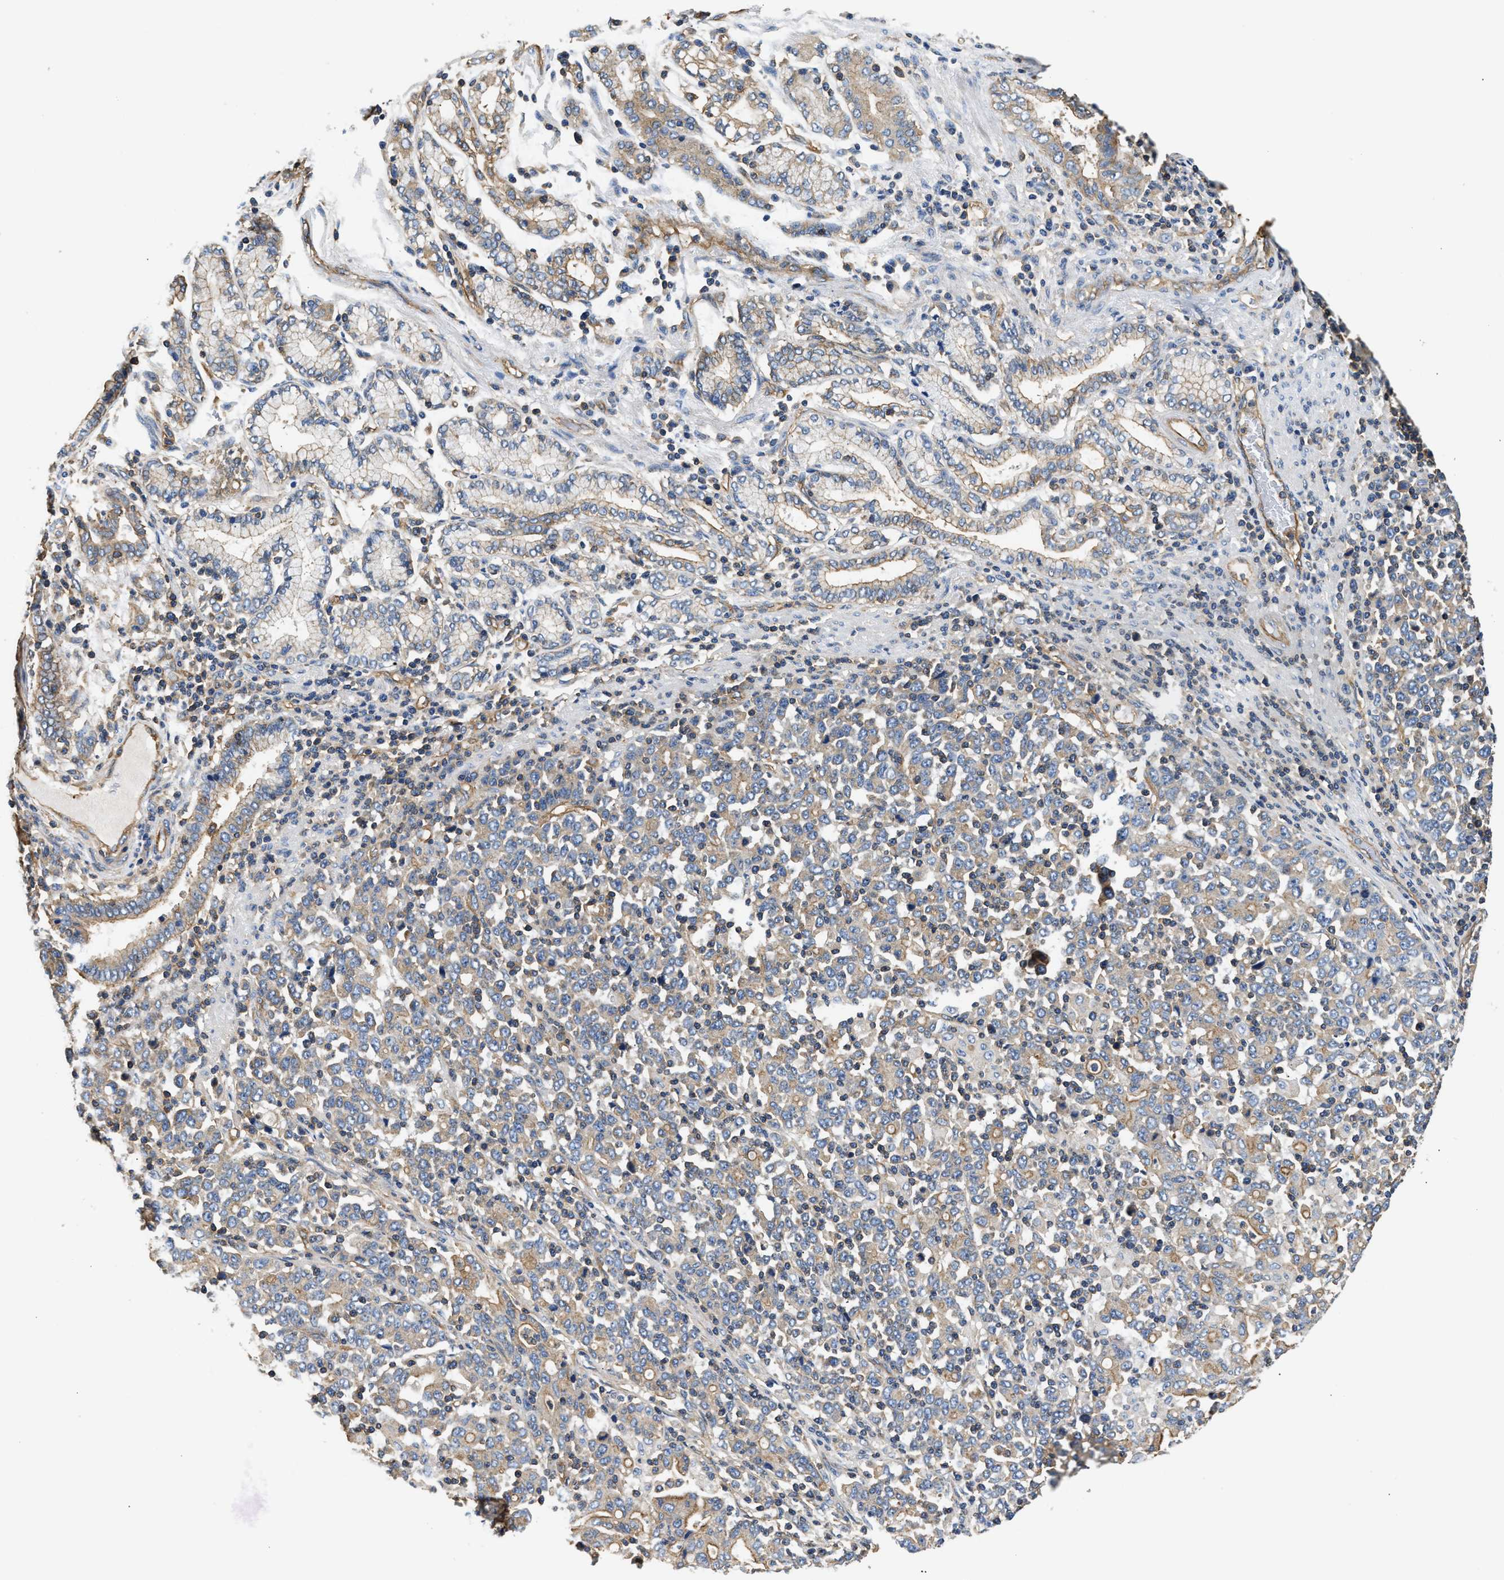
{"staining": {"intensity": "weak", "quantity": "25%-75%", "location": "cytoplasmic/membranous"}, "tissue": "stomach cancer", "cell_type": "Tumor cells", "image_type": "cancer", "snomed": [{"axis": "morphology", "description": "Adenocarcinoma, NOS"}, {"axis": "topography", "description": "Stomach, upper"}], "caption": "Protein expression analysis of human stomach cancer reveals weak cytoplasmic/membranous staining in about 25%-75% of tumor cells.", "gene": "SAMD9L", "patient": {"sex": "male", "age": 69}}